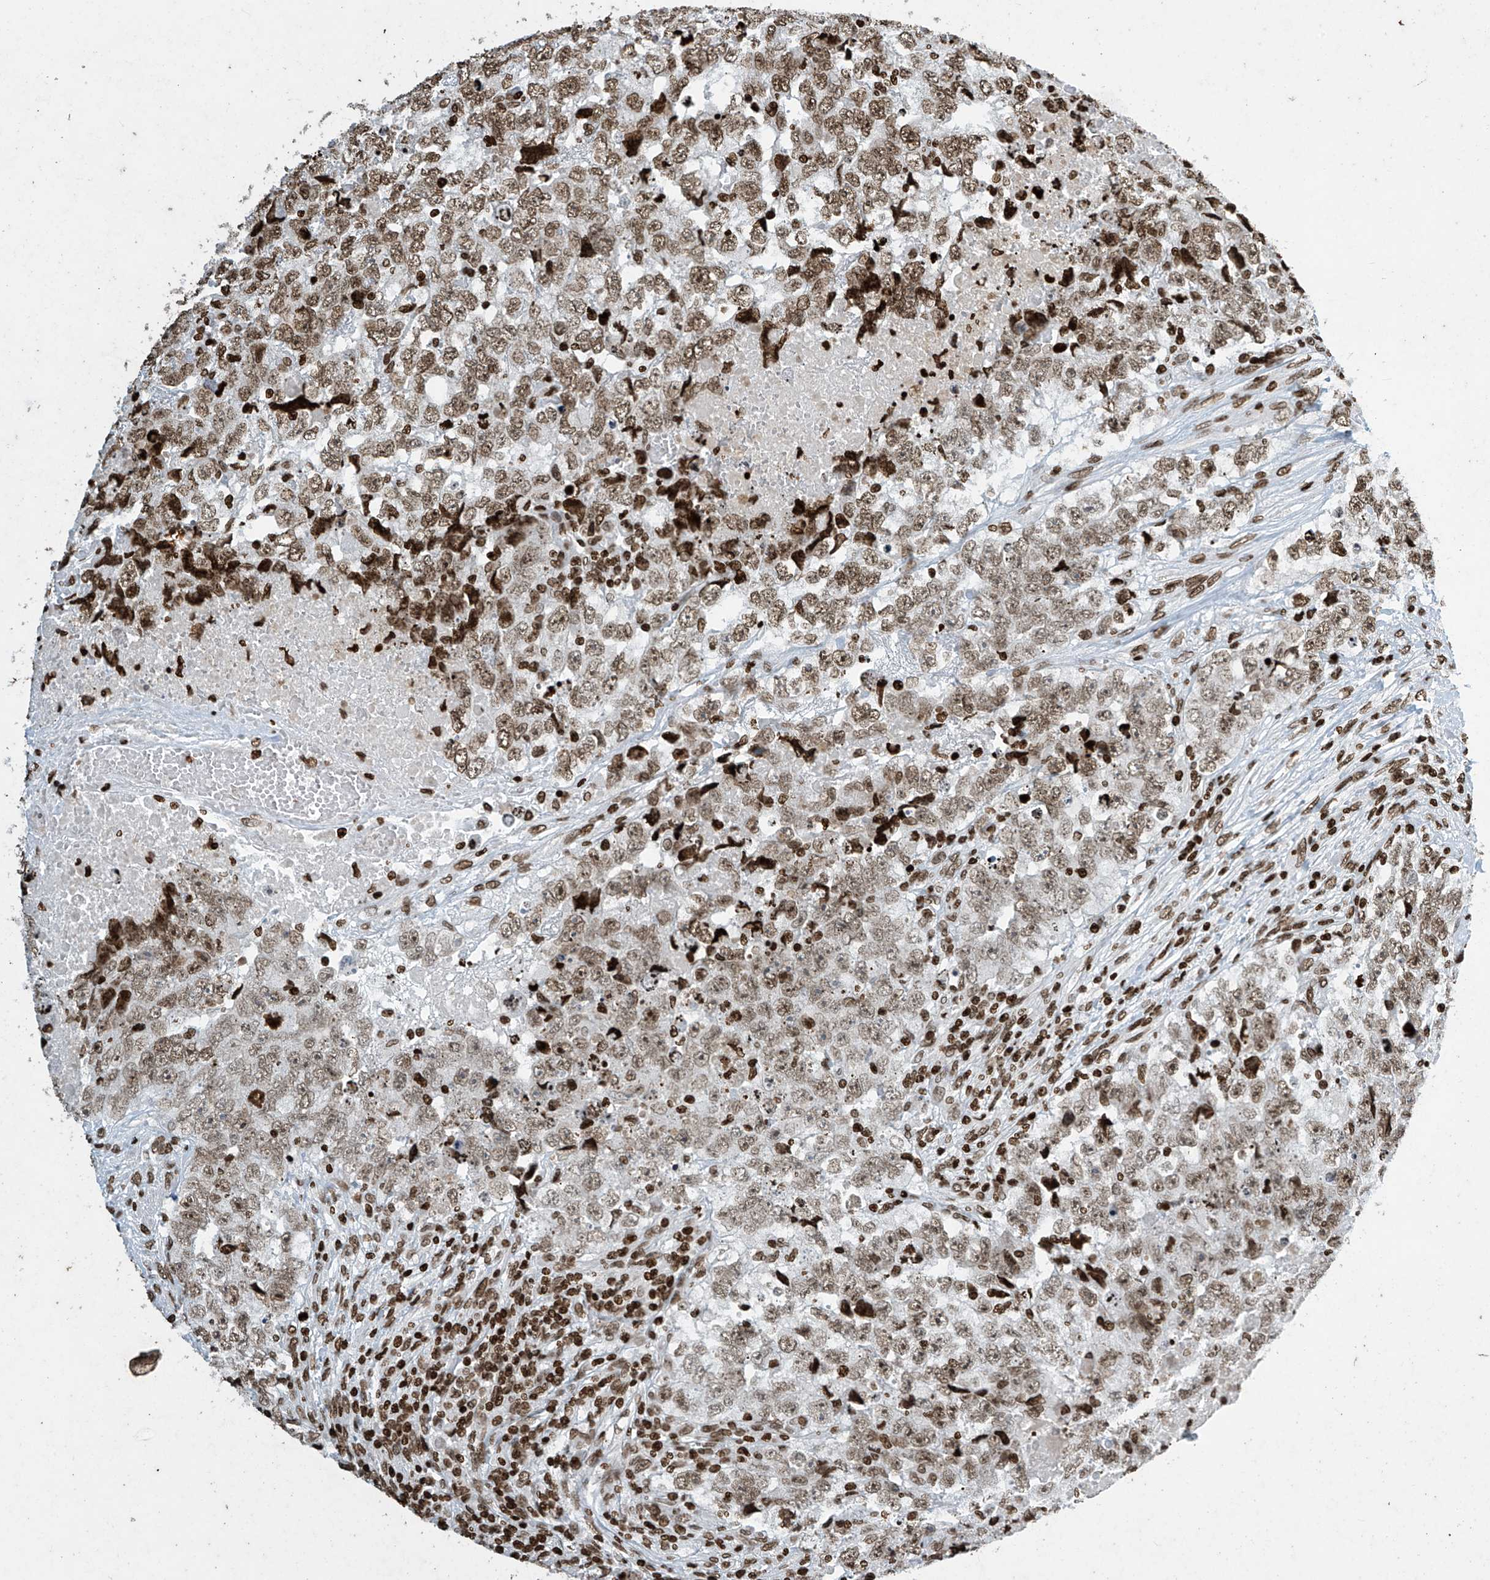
{"staining": {"intensity": "moderate", "quantity": ">75%", "location": "nuclear"}, "tissue": "testis cancer", "cell_type": "Tumor cells", "image_type": "cancer", "snomed": [{"axis": "morphology", "description": "Carcinoma, Embryonal, NOS"}, {"axis": "topography", "description": "Testis"}], "caption": "High-power microscopy captured an immunohistochemistry image of testis cancer (embryonal carcinoma), revealing moderate nuclear expression in about >75% of tumor cells.", "gene": "H4C16", "patient": {"sex": "male", "age": 37}}